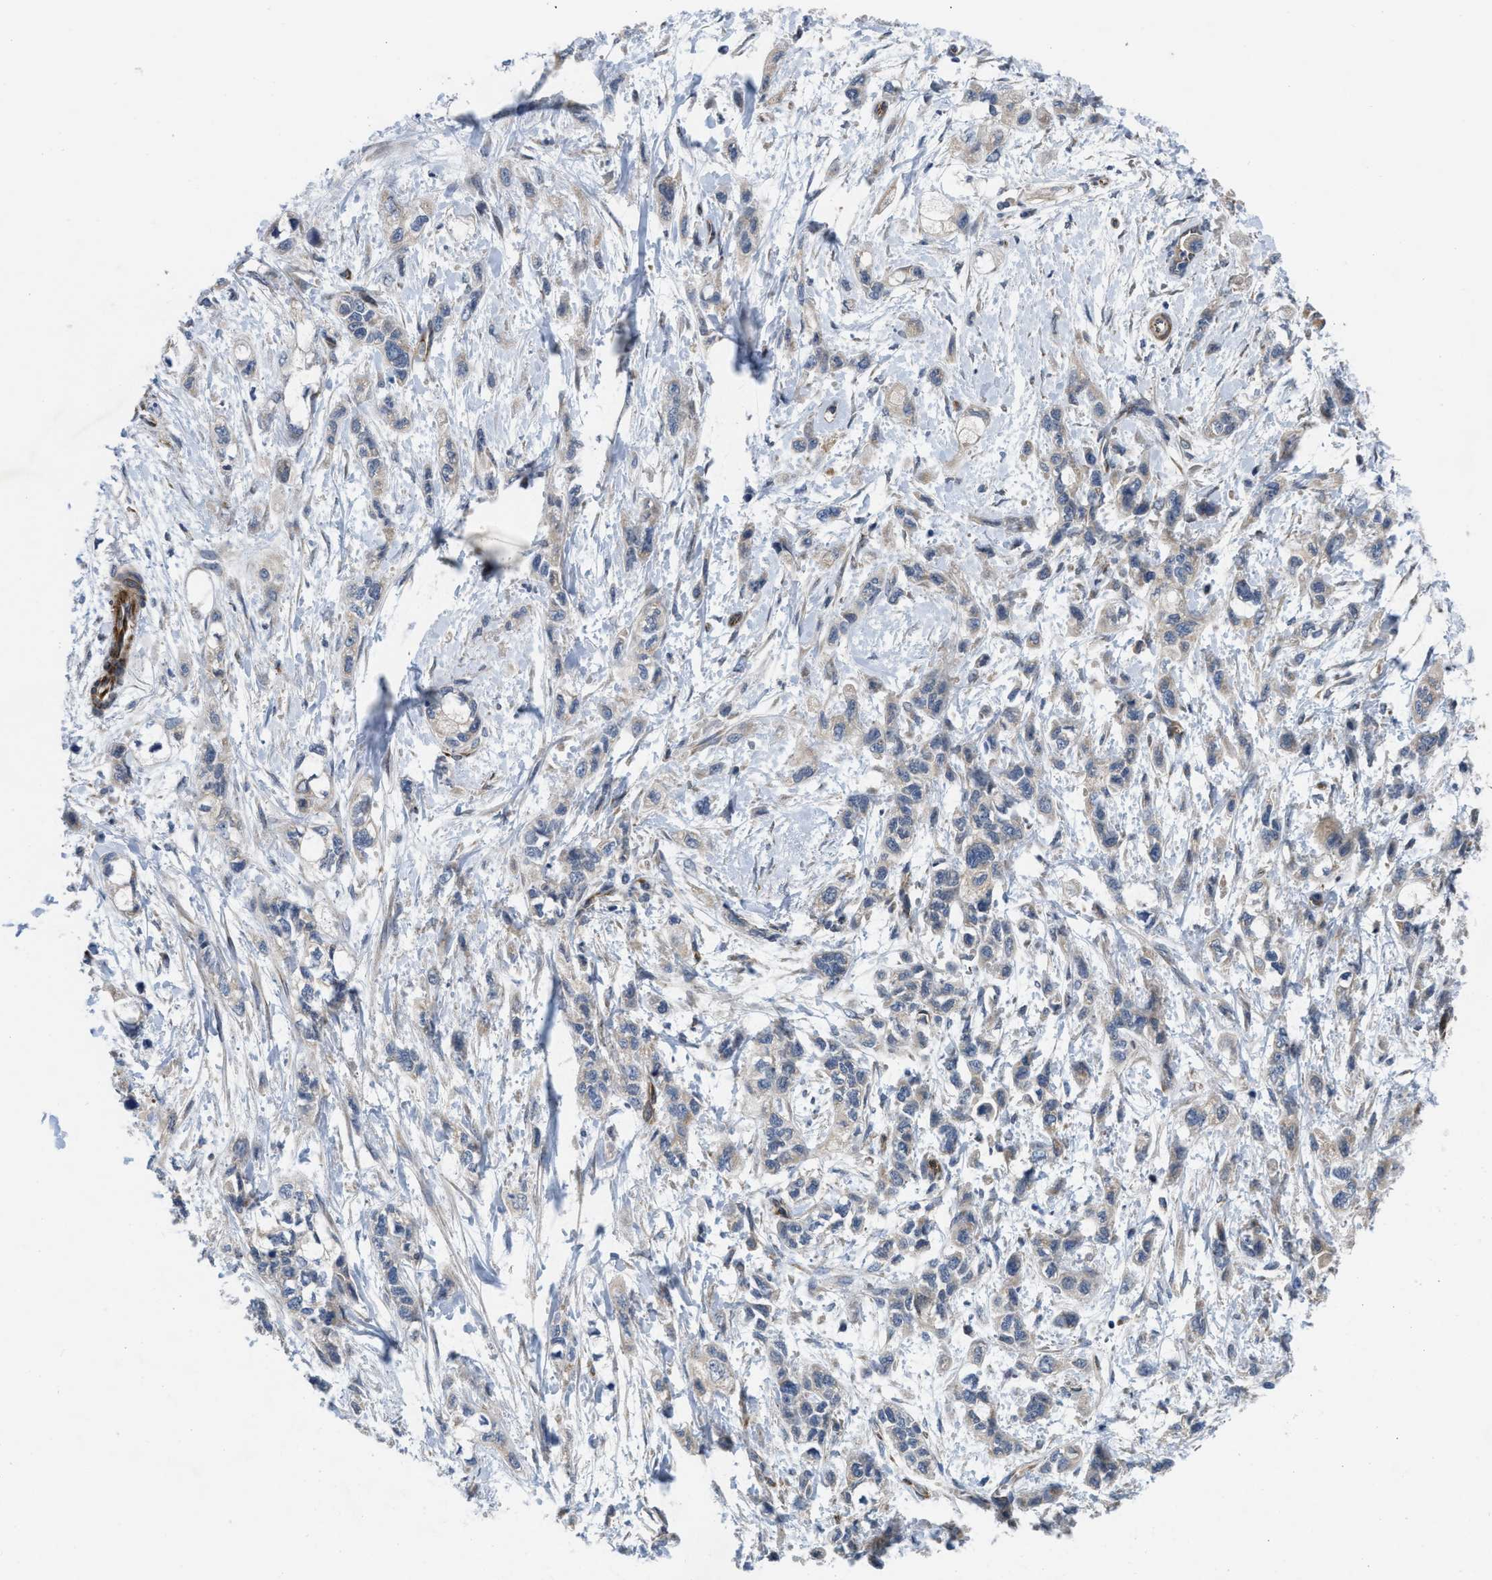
{"staining": {"intensity": "moderate", "quantity": "25%-75%", "location": "cytoplasmic/membranous"}, "tissue": "pancreatic cancer", "cell_type": "Tumor cells", "image_type": "cancer", "snomed": [{"axis": "morphology", "description": "Adenocarcinoma, NOS"}, {"axis": "topography", "description": "Pancreas"}], "caption": "Immunohistochemical staining of human adenocarcinoma (pancreatic) reveals medium levels of moderate cytoplasmic/membranous staining in approximately 25%-75% of tumor cells.", "gene": "EOGT", "patient": {"sex": "male", "age": 74}}